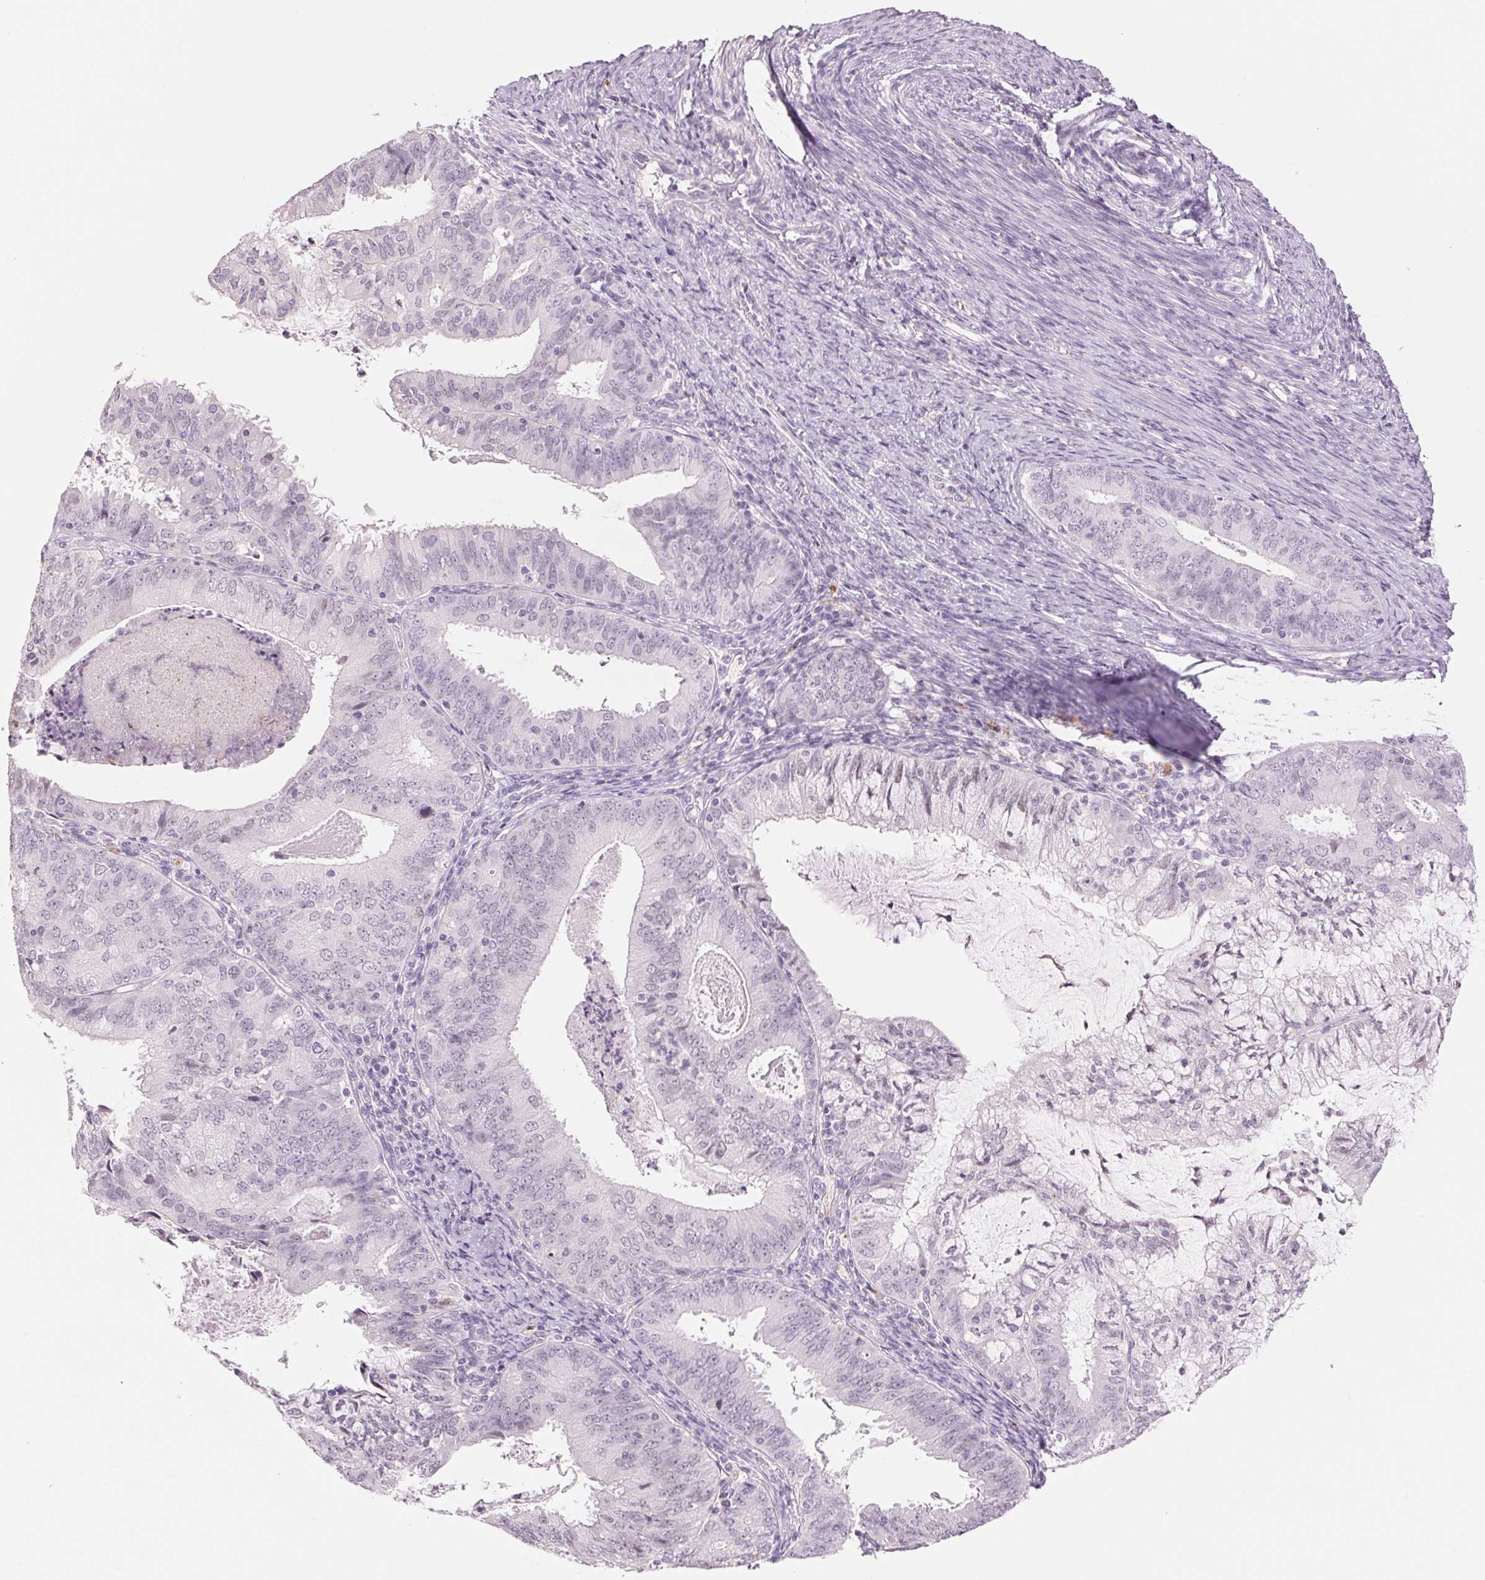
{"staining": {"intensity": "negative", "quantity": "none", "location": "none"}, "tissue": "endometrial cancer", "cell_type": "Tumor cells", "image_type": "cancer", "snomed": [{"axis": "morphology", "description": "Adenocarcinoma, NOS"}, {"axis": "topography", "description": "Endometrium"}], "caption": "Tumor cells are negative for protein expression in human adenocarcinoma (endometrial). (DAB (3,3'-diaminobenzidine) IHC, high magnification).", "gene": "MPO", "patient": {"sex": "female", "age": 57}}